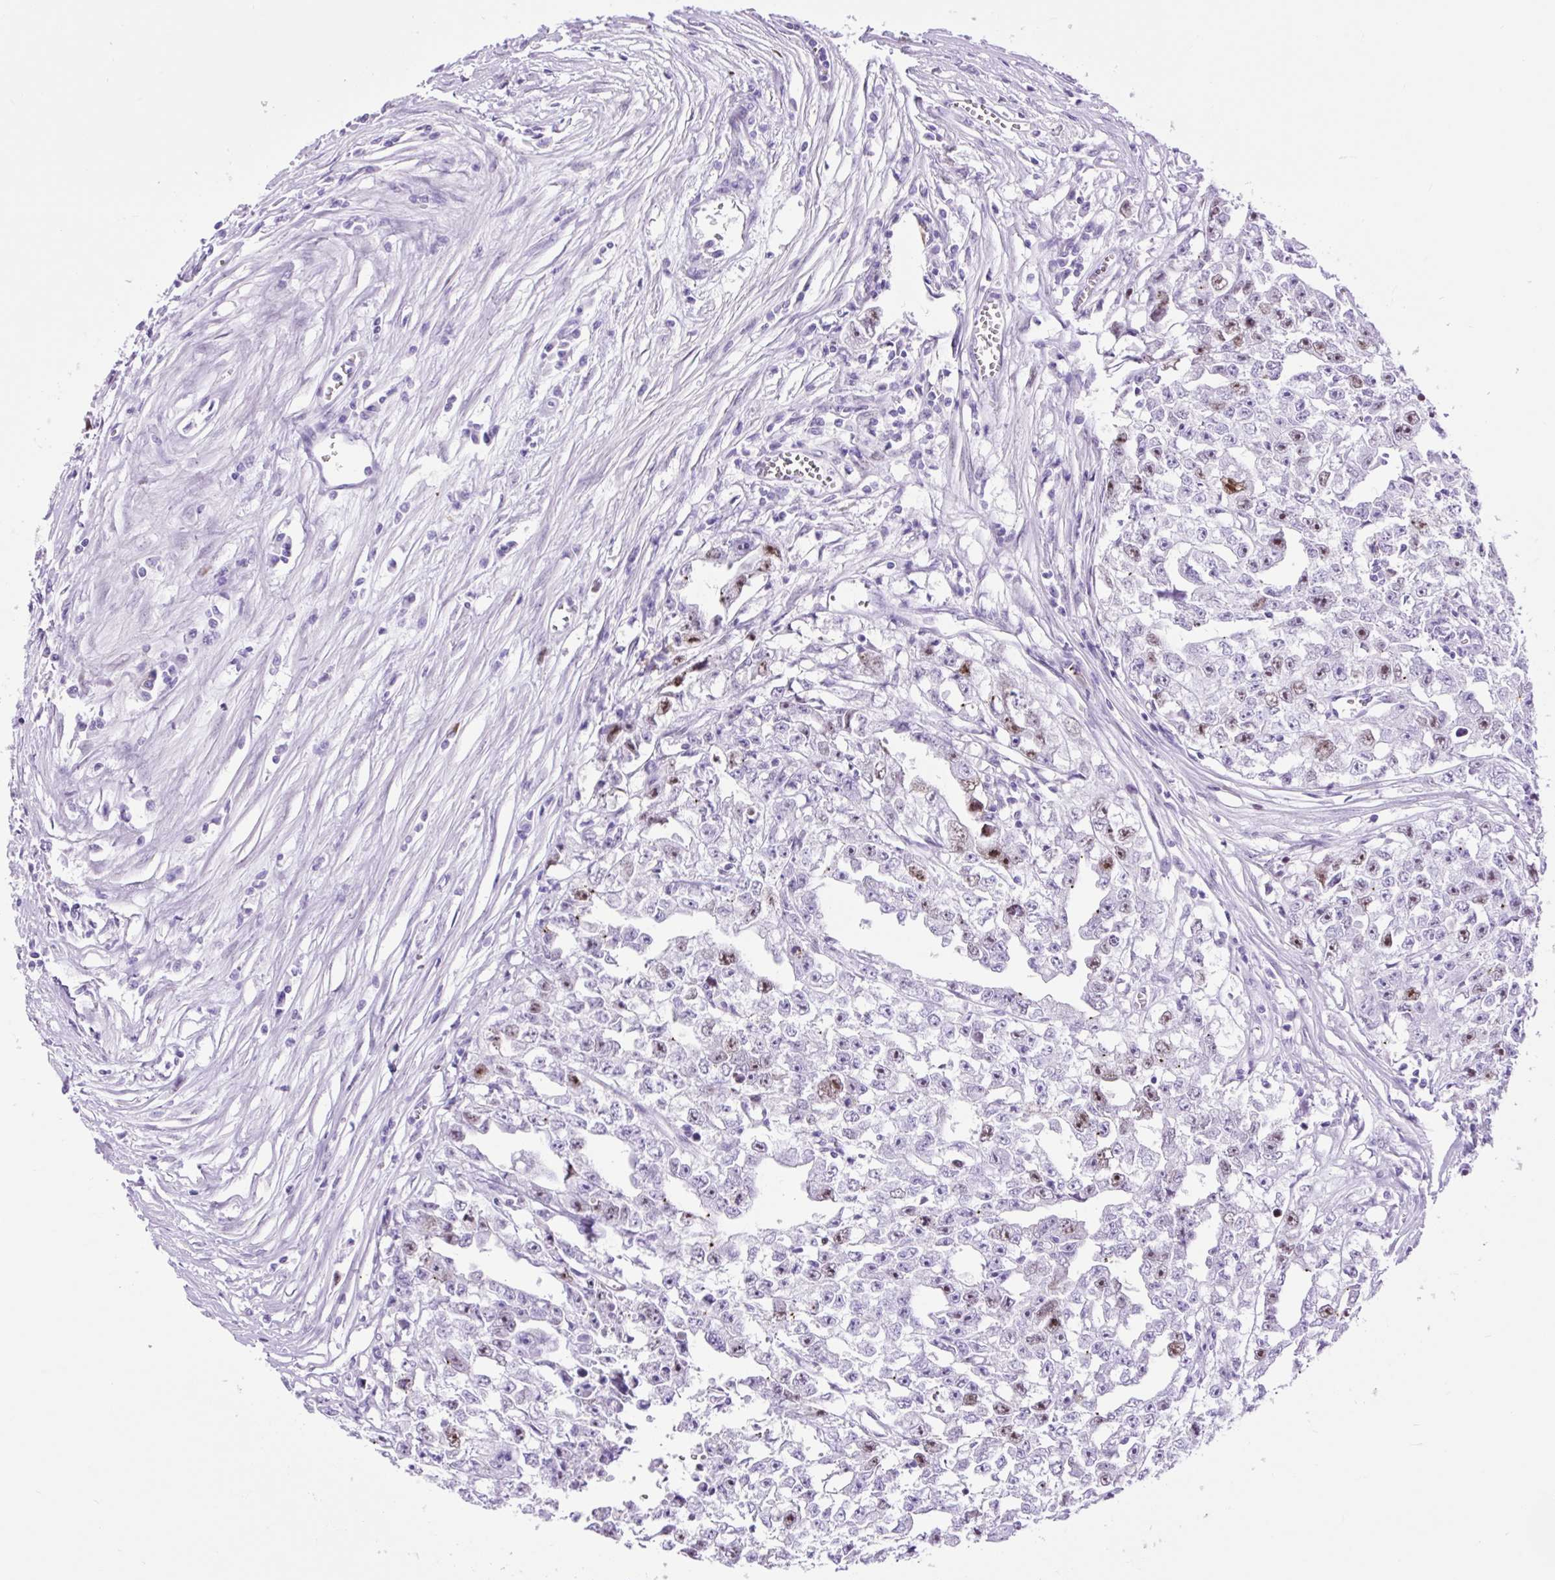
{"staining": {"intensity": "moderate", "quantity": "<25%", "location": "nuclear"}, "tissue": "testis cancer", "cell_type": "Tumor cells", "image_type": "cancer", "snomed": [{"axis": "morphology", "description": "Seminoma, NOS"}, {"axis": "morphology", "description": "Carcinoma, Embryonal, NOS"}, {"axis": "topography", "description": "Testis"}], "caption": "Tumor cells reveal moderate nuclear positivity in about <25% of cells in testis embryonal carcinoma.", "gene": "RACGAP1", "patient": {"sex": "male", "age": 43}}